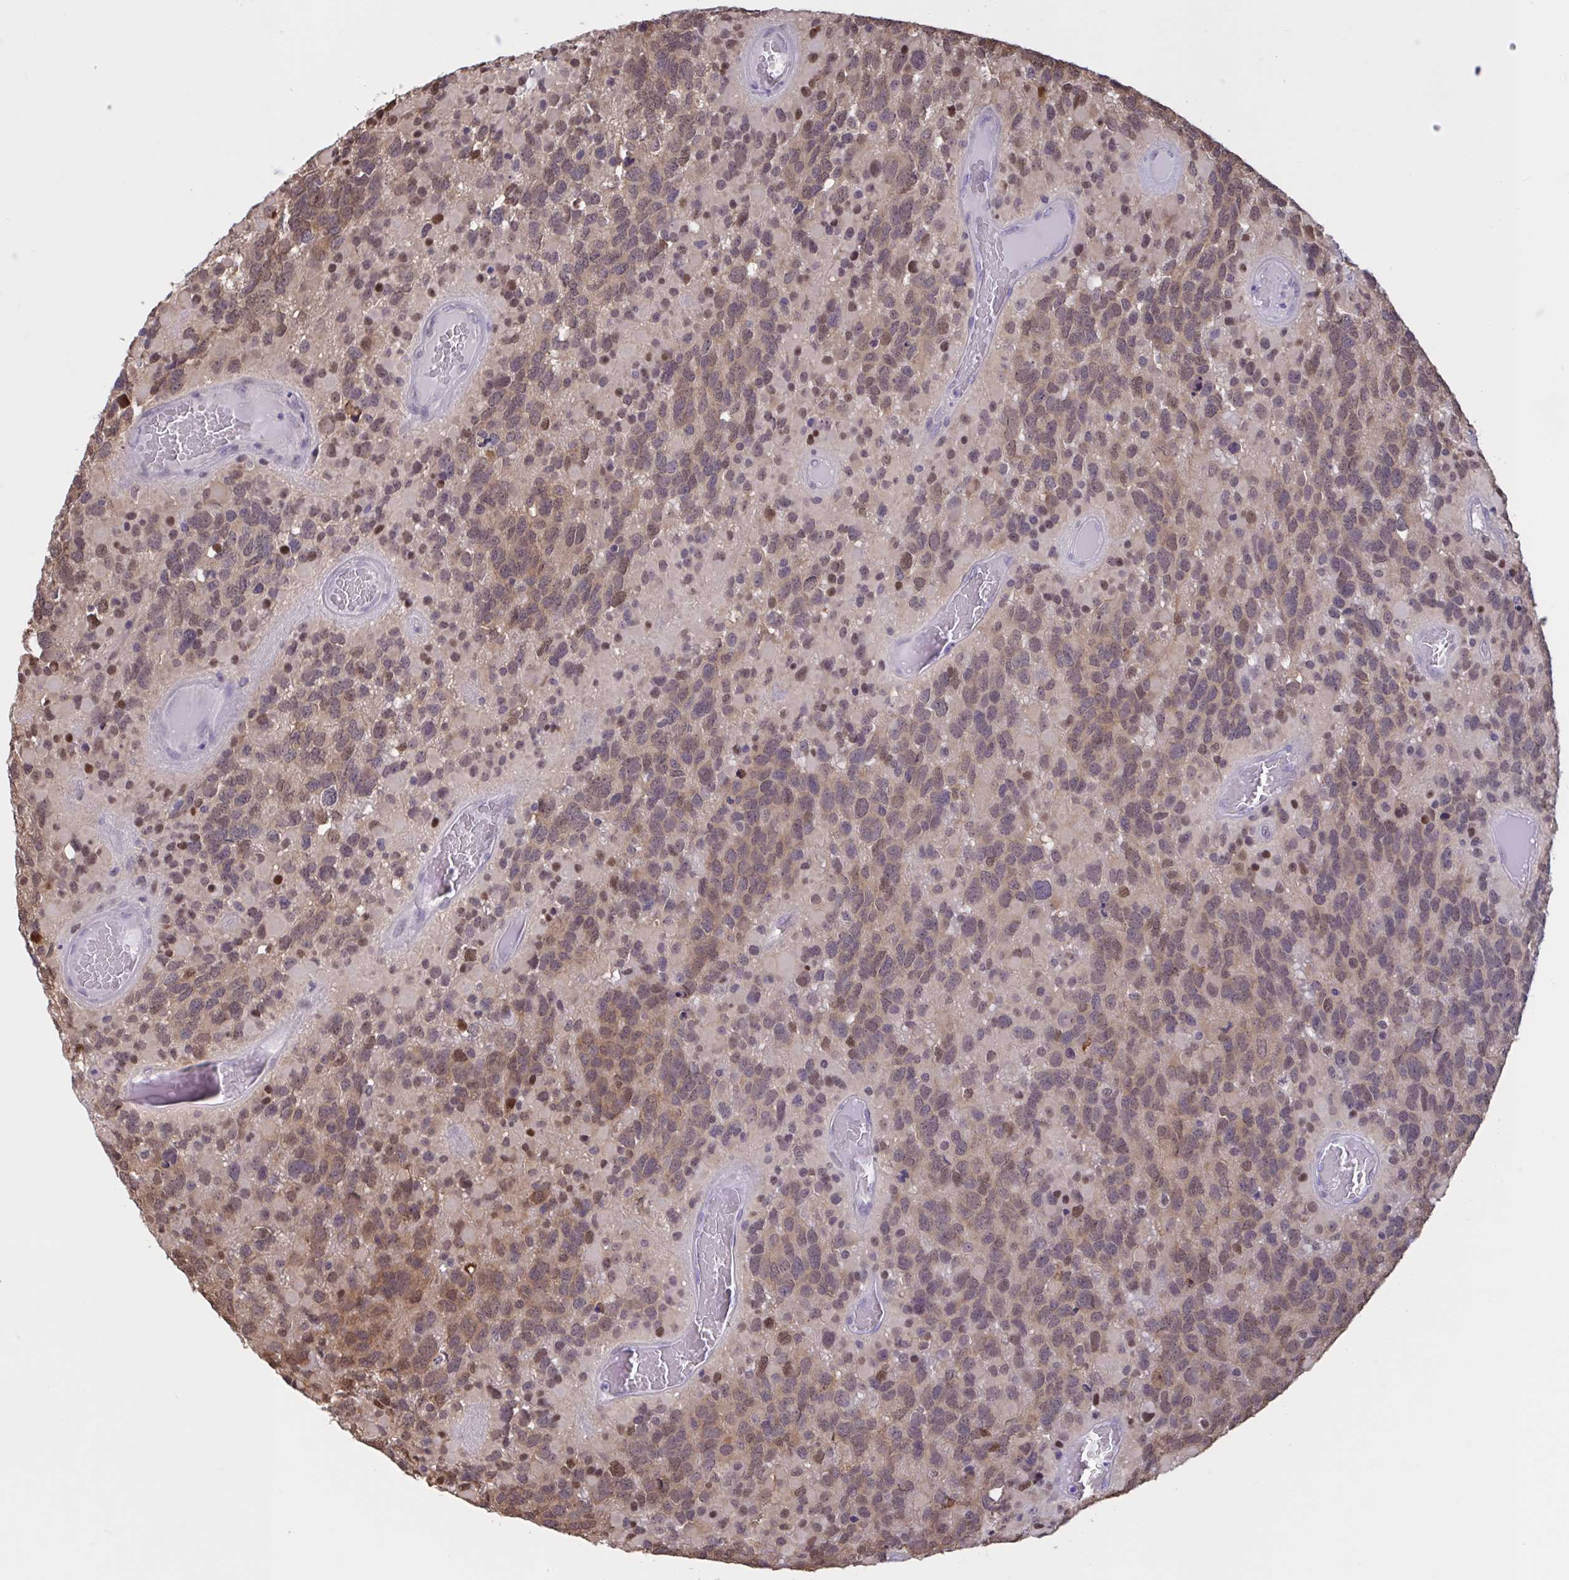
{"staining": {"intensity": "moderate", "quantity": ">75%", "location": "nuclear"}, "tissue": "glioma", "cell_type": "Tumor cells", "image_type": "cancer", "snomed": [{"axis": "morphology", "description": "Glioma, malignant, High grade"}, {"axis": "topography", "description": "Brain"}], "caption": "Protein staining by IHC demonstrates moderate nuclear staining in approximately >75% of tumor cells in glioma.", "gene": "RBL1", "patient": {"sex": "female", "age": 40}}